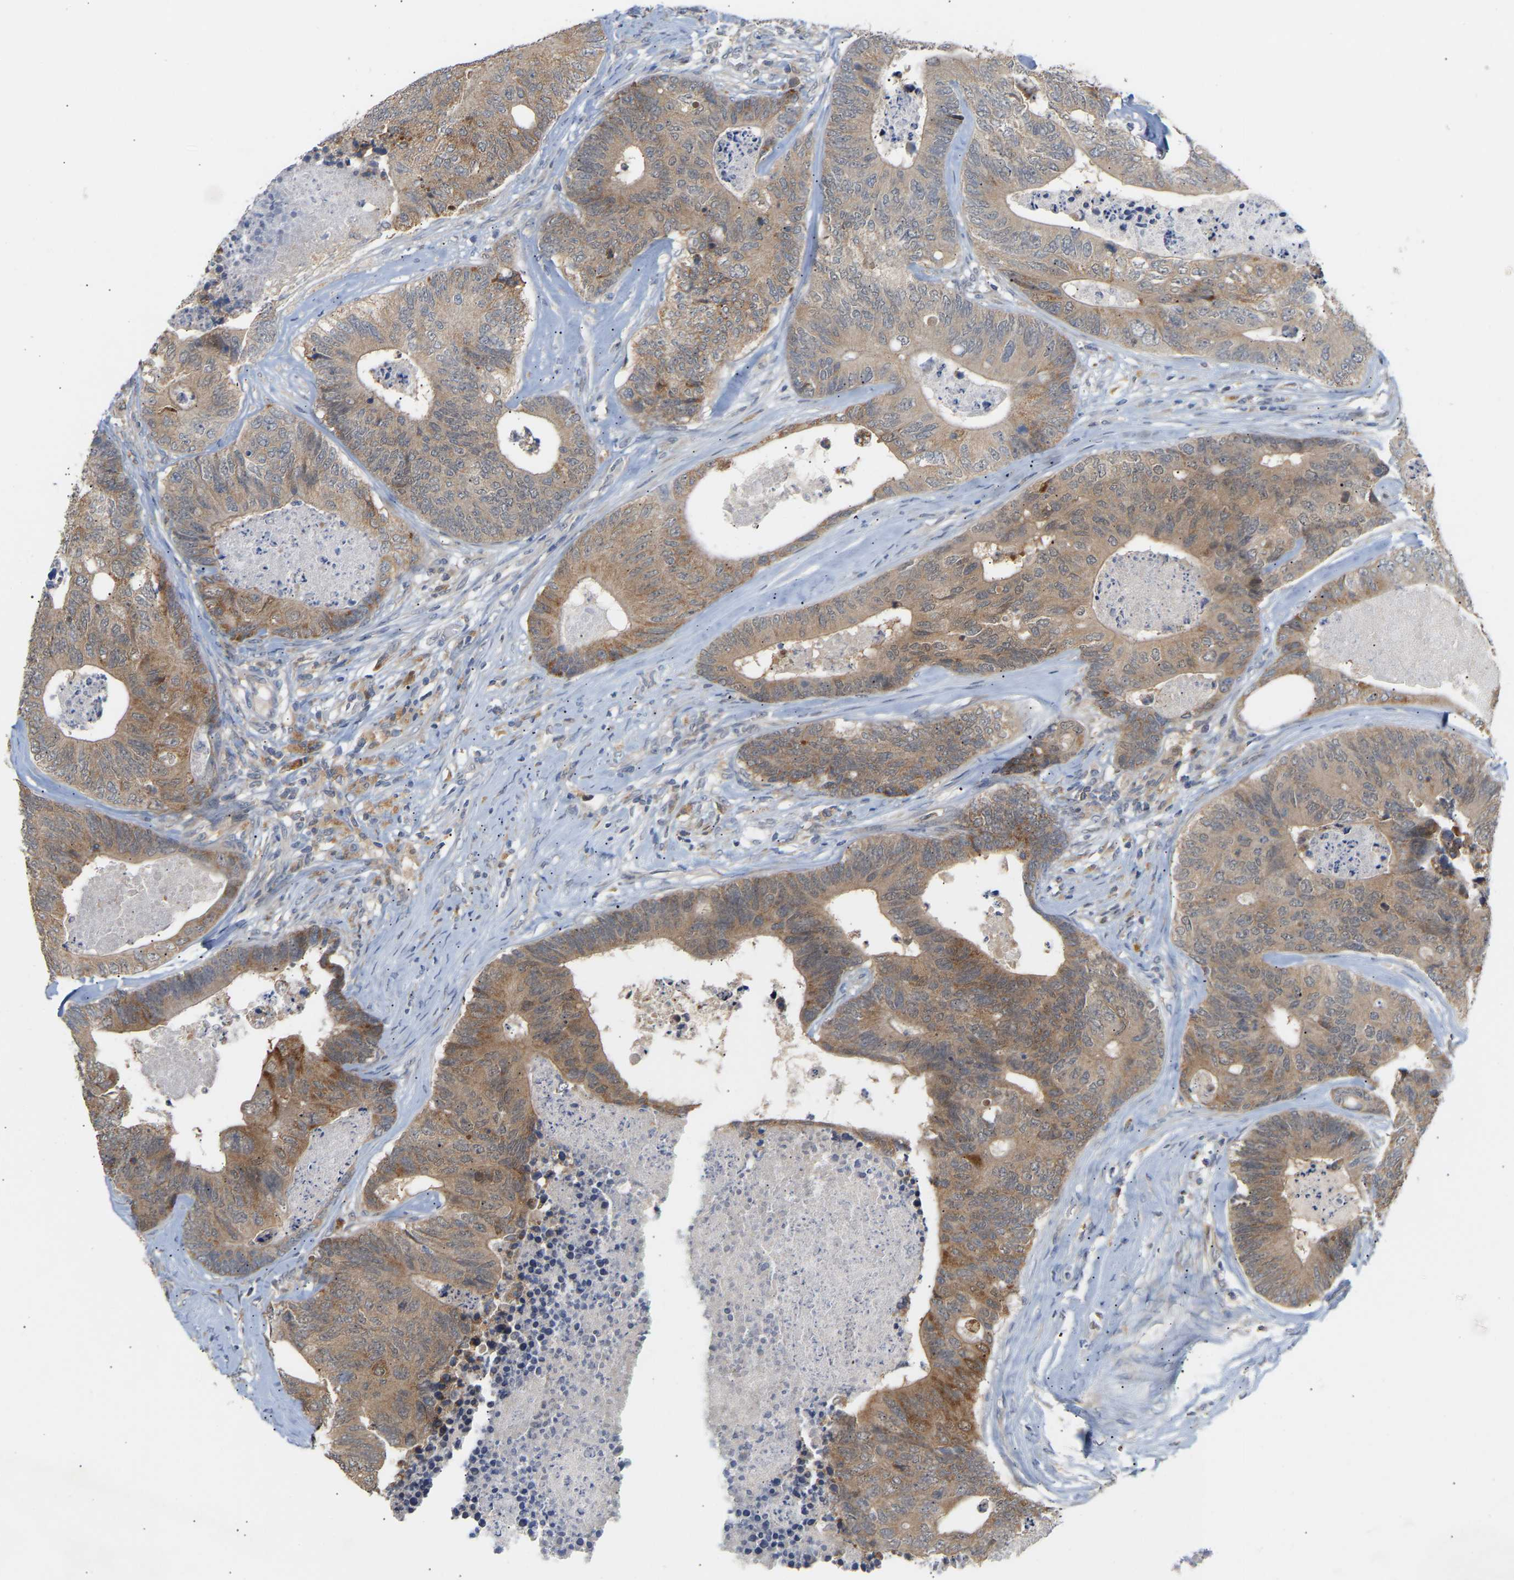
{"staining": {"intensity": "moderate", "quantity": "<25%", "location": "cytoplasmic/membranous"}, "tissue": "colorectal cancer", "cell_type": "Tumor cells", "image_type": "cancer", "snomed": [{"axis": "morphology", "description": "Adenocarcinoma, NOS"}, {"axis": "topography", "description": "Colon"}], "caption": "Tumor cells display low levels of moderate cytoplasmic/membranous staining in about <25% of cells in human colorectal cancer. The staining was performed using DAB (3,3'-diaminobenzidine) to visualize the protein expression in brown, while the nuclei were stained in blue with hematoxylin (Magnification: 20x).", "gene": "TPMT", "patient": {"sex": "female", "age": 67}}